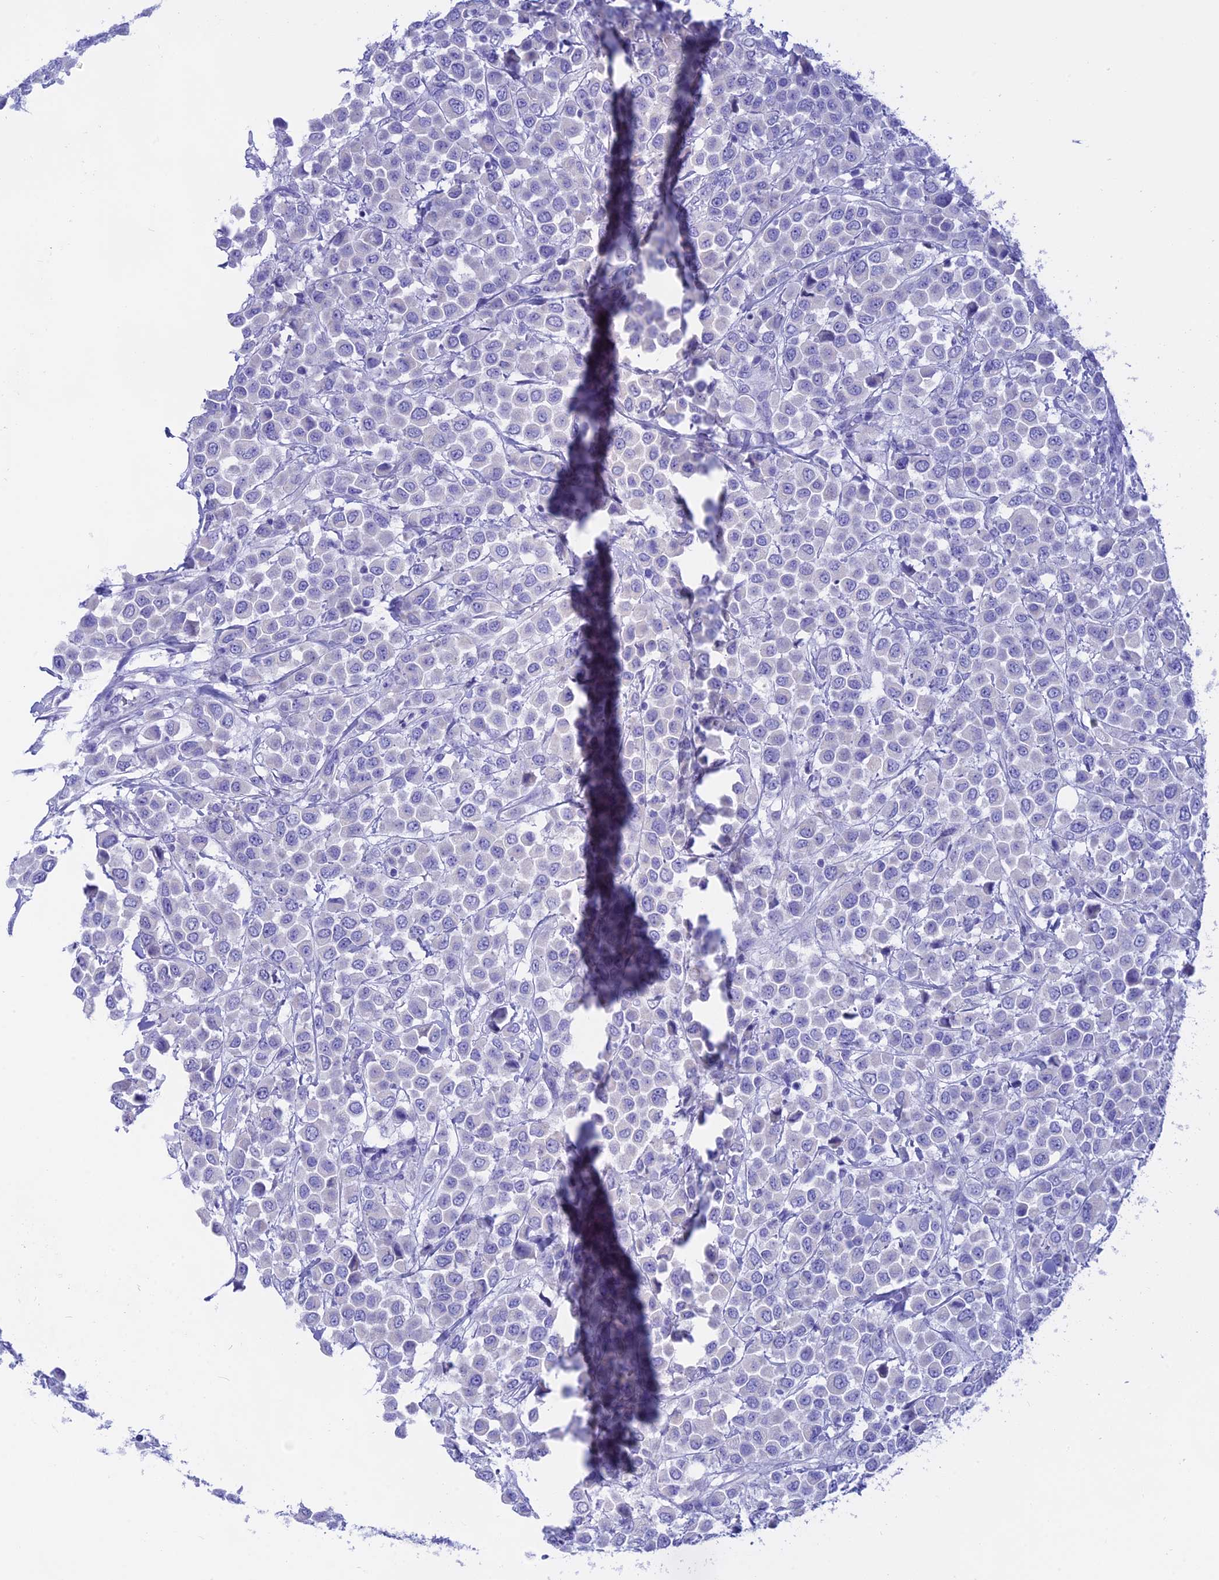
{"staining": {"intensity": "negative", "quantity": "none", "location": "none"}, "tissue": "breast cancer", "cell_type": "Tumor cells", "image_type": "cancer", "snomed": [{"axis": "morphology", "description": "Duct carcinoma"}, {"axis": "topography", "description": "Breast"}], "caption": "This is a histopathology image of immunohistochemistry staining of infiltrating ductal carcinoma (breast), which shows no positivity in tumor cells.", "gene": "ISCA1", "patient": {"sex": "female", "age": 61}}